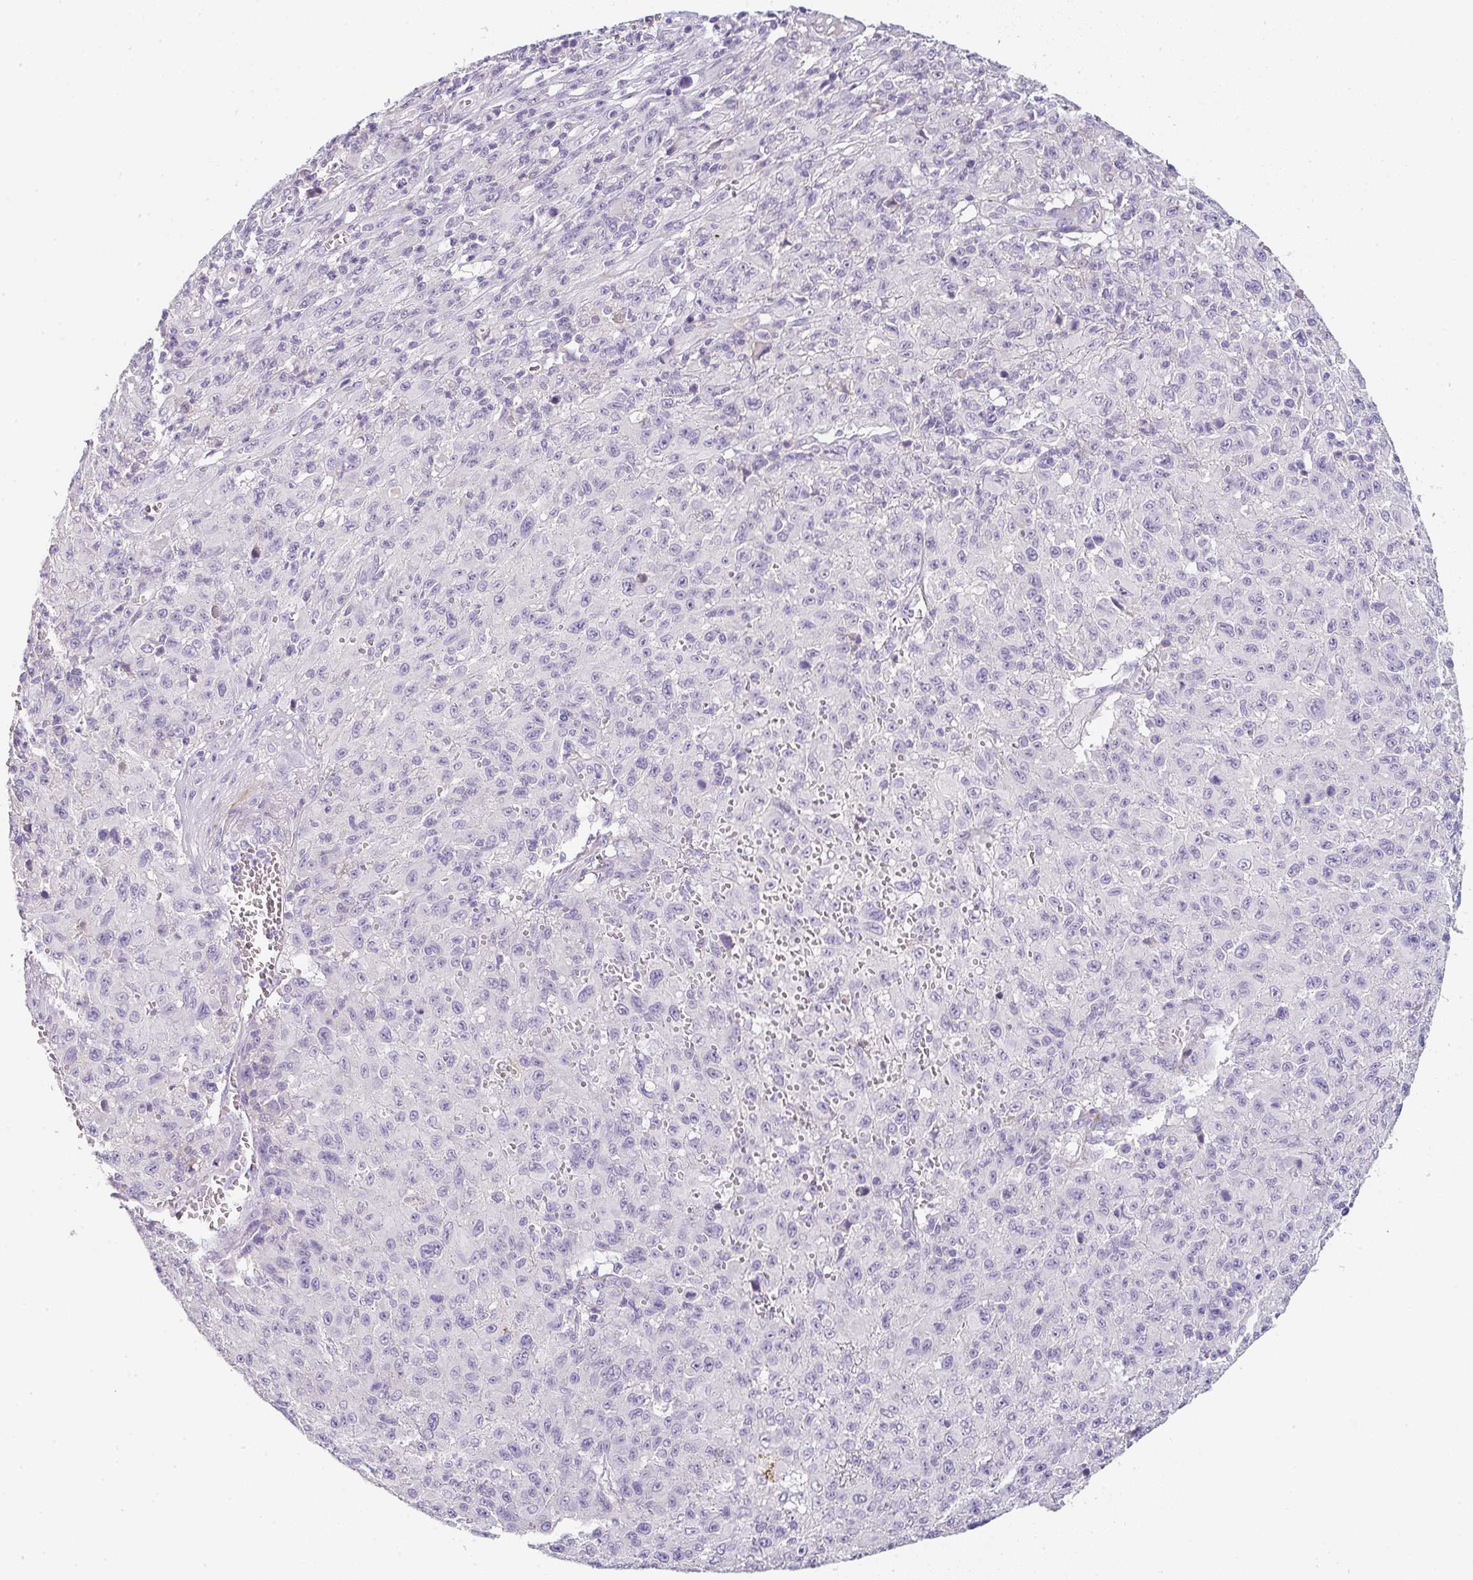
{"staining": {"intensity": "negative", "quantity": "none", "location": "none"}, "tissue": "melanoma", "cell_type": "Tumor cells", "image_type": "cancer", "snomed": [{"axis": "morphology", "description": "Malignant melanoma, NOS"}, {"axis": "topography", "description": "Skin"}], "caption": "Image shows no protein expression in tumor cells of melanoma tissue.", "gene": "C1QTNF8", "patient": {"sex": "male", "age": 46}}